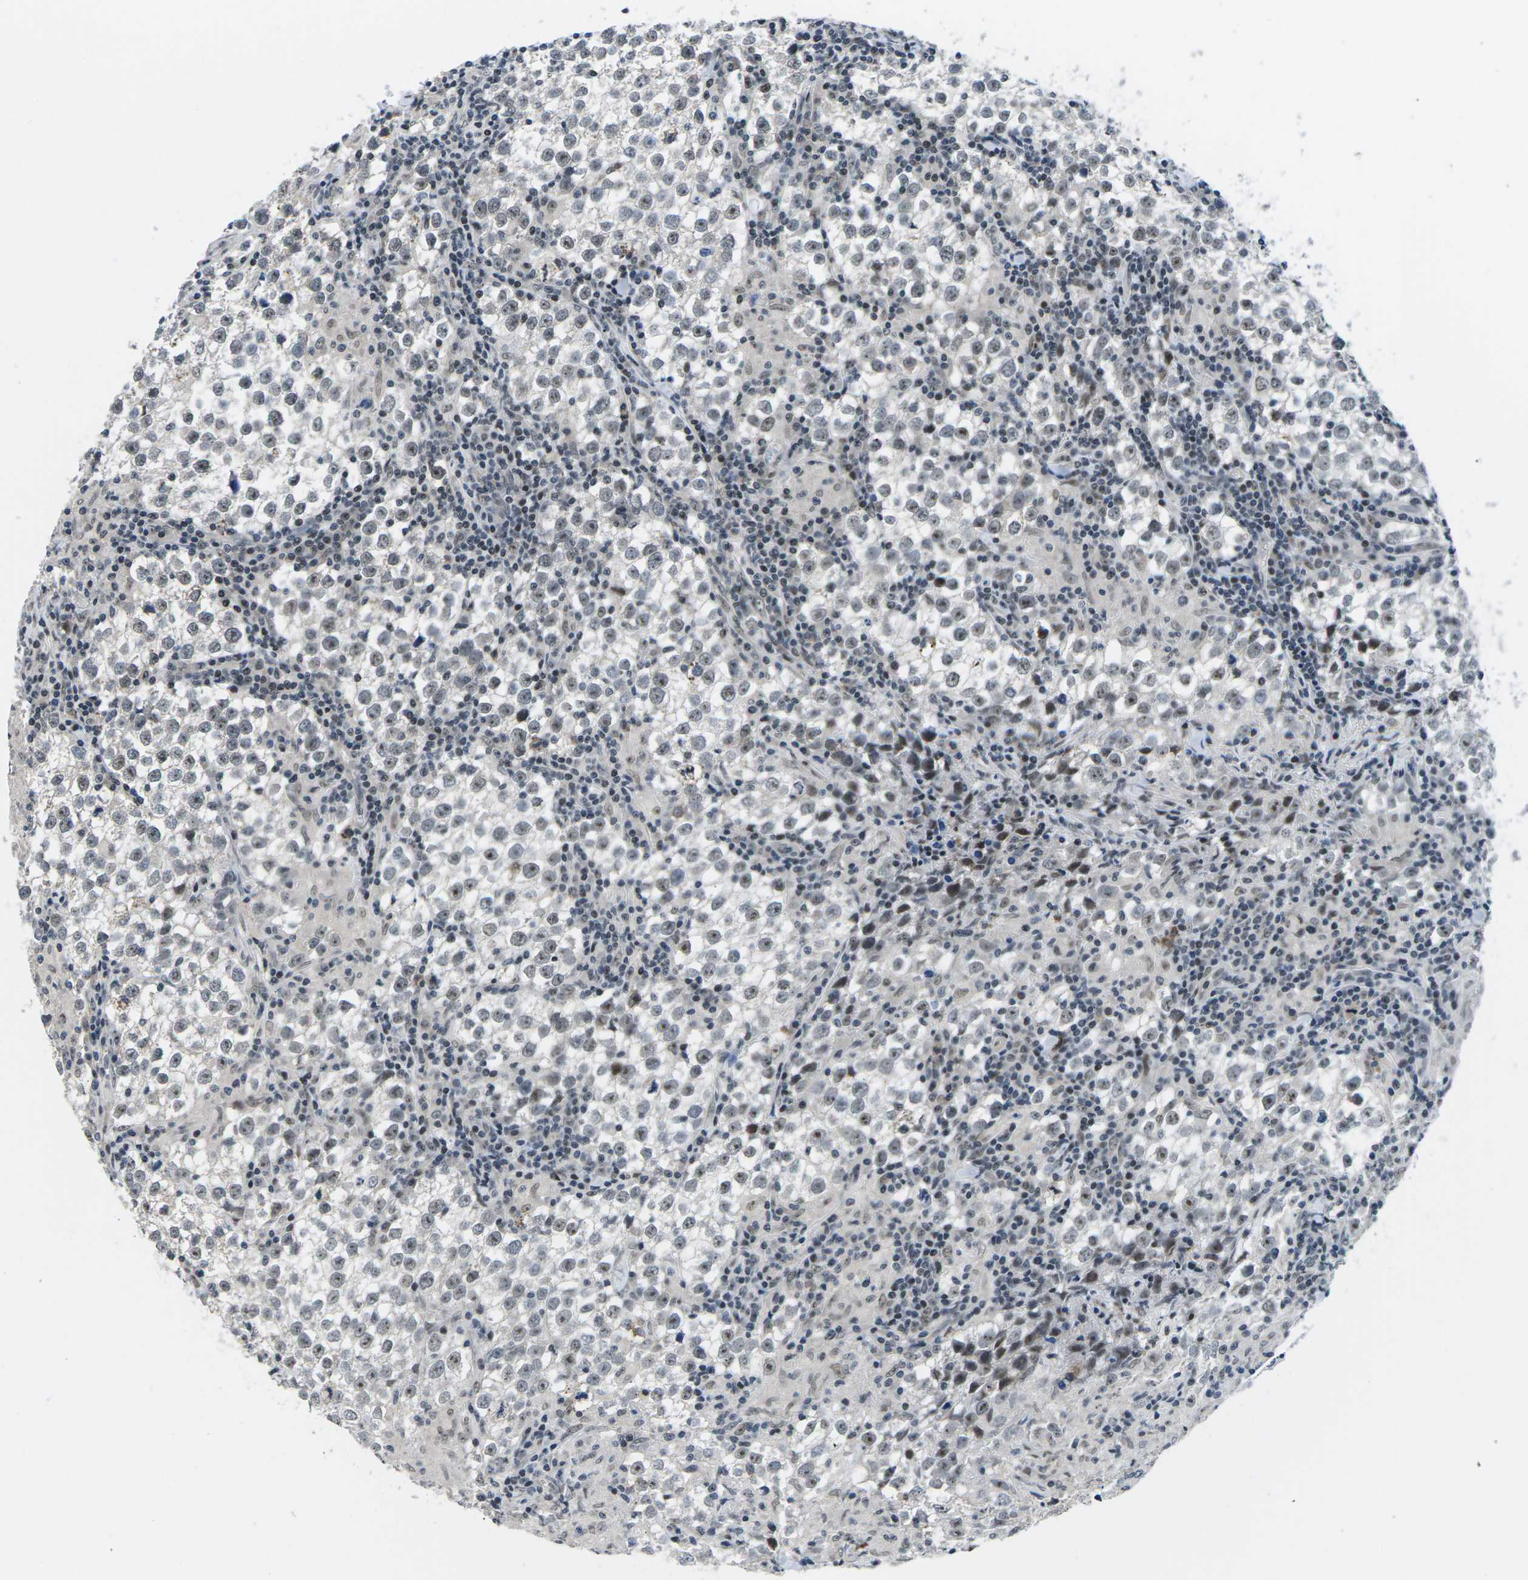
{"staining": {"intensity": "weak", "quantity": "25%-75%", "location": "nuclear"}, "tissue": "testis cancer", "cell_type": "Tumor cells", "image_type": "cancer", "snomed": [{"axis": "morphology", "description": "Seminoma, NOS"}, {"axis": "morphology", "description": "Carcinoma, Embryonal, NOS"}, {"axis": "topography", "description": "Testis"}], "caption": "IHC of human embryonal carcinoma (testis) shows low levels of weak nuclear positivity in about 25%-75% of tumor cells. Nuclei are stained in blue.", "gene": "NSRP1", "patient": {"sex": "male", "age": 36}}